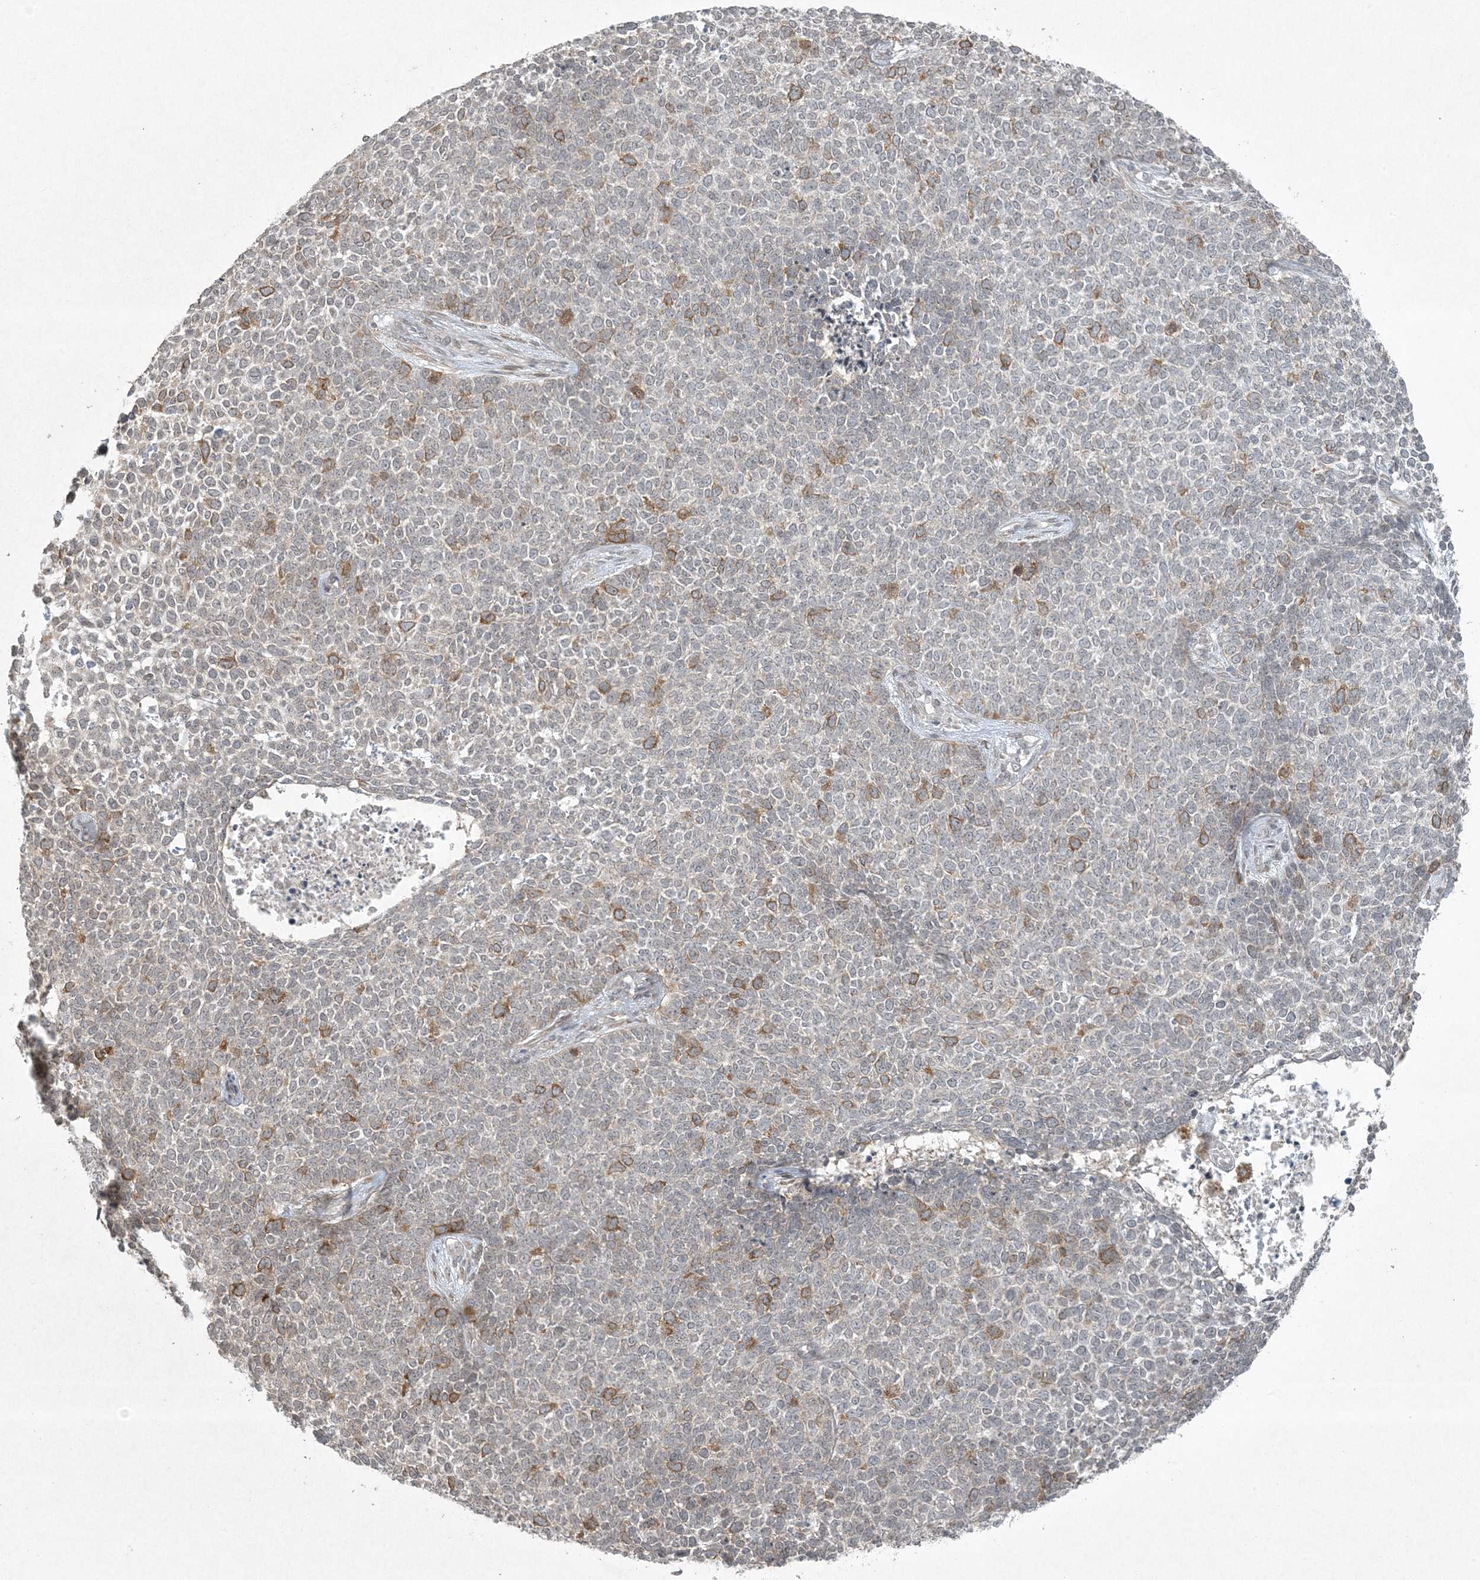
{"staining": {"intensity": "moderate", "quantity": "<25%", "location": "cytoplasmic/membranous"}, "tissue": "skin cancer", "cell_type": "Tumor cells", "image_type": "cancer", "snomed": [{"axis": "morphology", "description": "Basal cell carcinoma"}, {"axis": "topography", "description": "Skin"}], "caption": "Tumor cells display low levels of moderate cytoplasmic/membranous positivity in about <25% of cells in basal cell carcinoma (skin).", "gene": "ZNF263", "patient": {"sex": "female", "age": 84}}